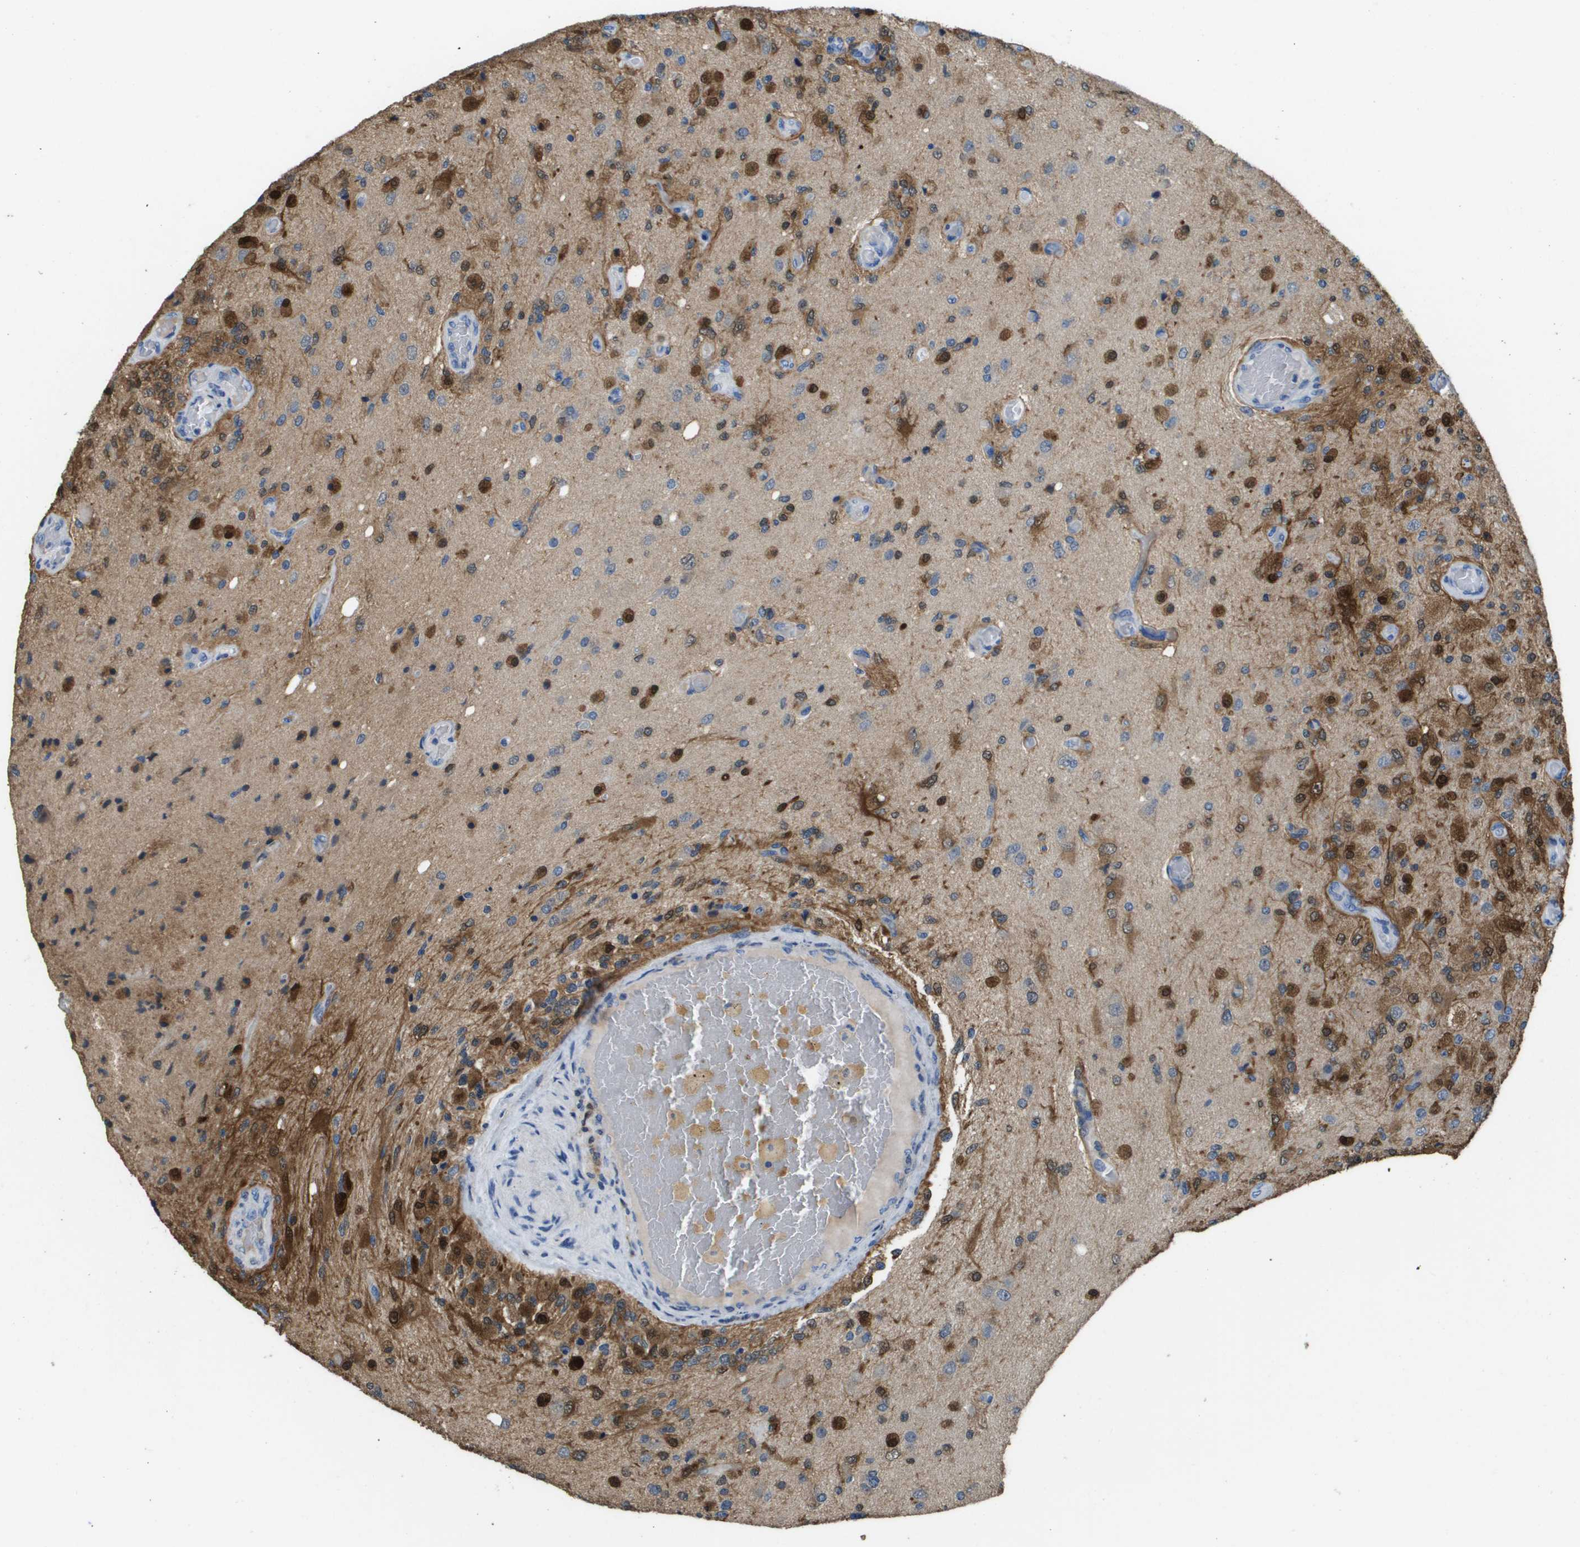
{"staining": {"intensity": "strong", "quantity": "25%-75%", "location": "cytoplasmic/membranous,nuclear"}, "tissue": "glioma", "cell_type": "Tumor cells", "image_type": "cancer", "snomed": [{"axis": "morphology", "description": "Normal tissue, NOS"}, {"axis": "morphology", "description": "Glioma, malignant, High grade"}, {"axis": "topography", "description": "Cerebral cortex"}], "caption": "Malignant high-grade glioma stained with a brown dye exhibits strong cytoplasmic/membranous and nuclear positive staining in about 25%-75% of tumor cells.", "gene": "FABP5", "patient": {"sex": "male", "age": 77}}